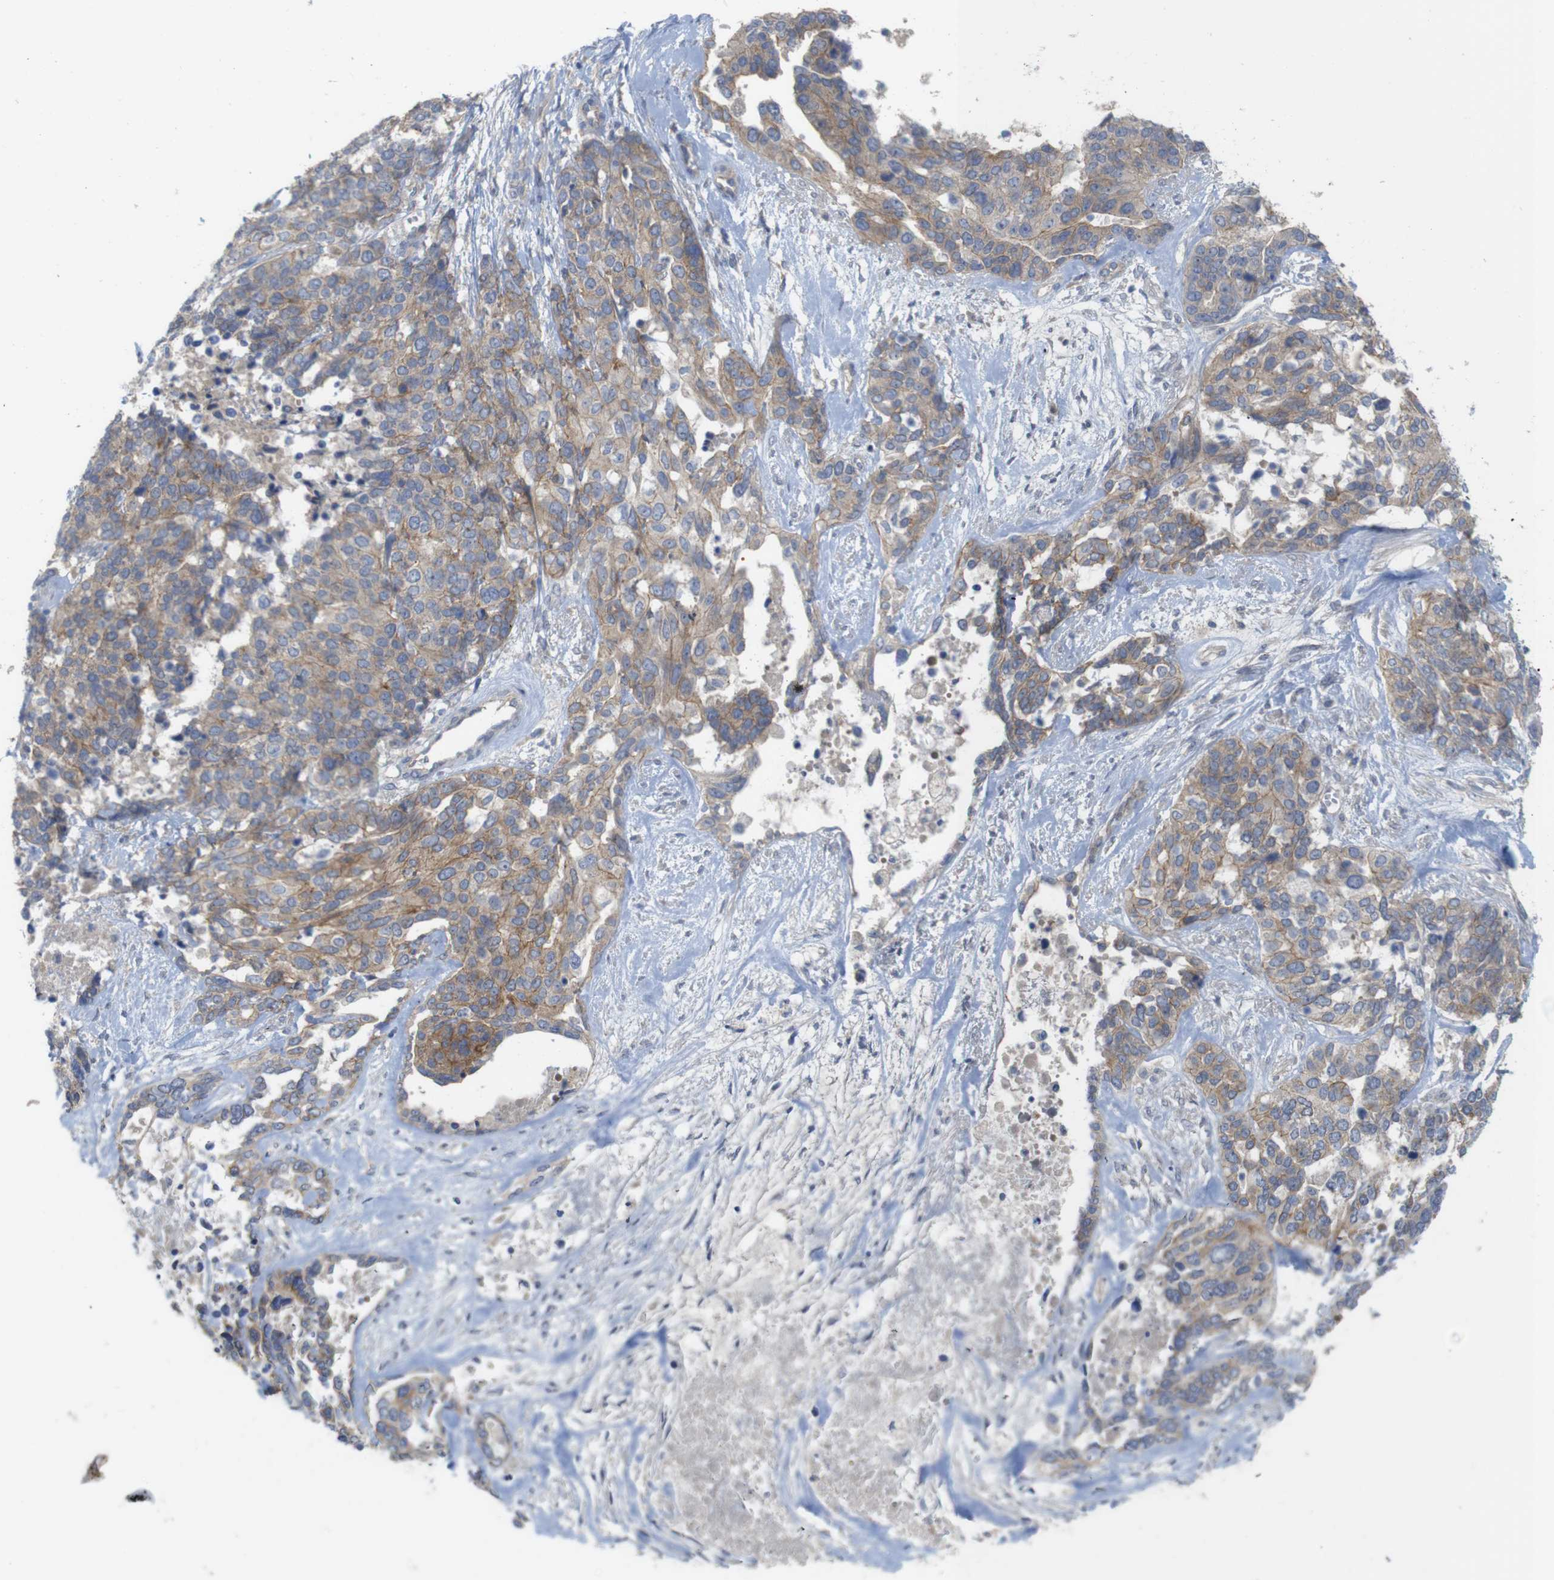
{"staining": {"intensity": "moderate", "quantity": ">75%", "location": "cytoplasmic/membranous"}, "tissue": "ovarian cancer", "cell_type": "Tumor cells", "image_type": "cancer", "snomed": [{"axis": "morphology", "description": "Cystadenocarcinoma, serous, NOS"}, {"axis": "topography", "description": "Ovary"}], "caption": "This is a micrograph of immunohistochemistry (IHC) staining of ovarian cancer, which shows moderate positivity in the cytoplasmic/membranous of tumor cells.", "gene": "KIDINS220", "patient": {"sex": "female", "age": 44}}